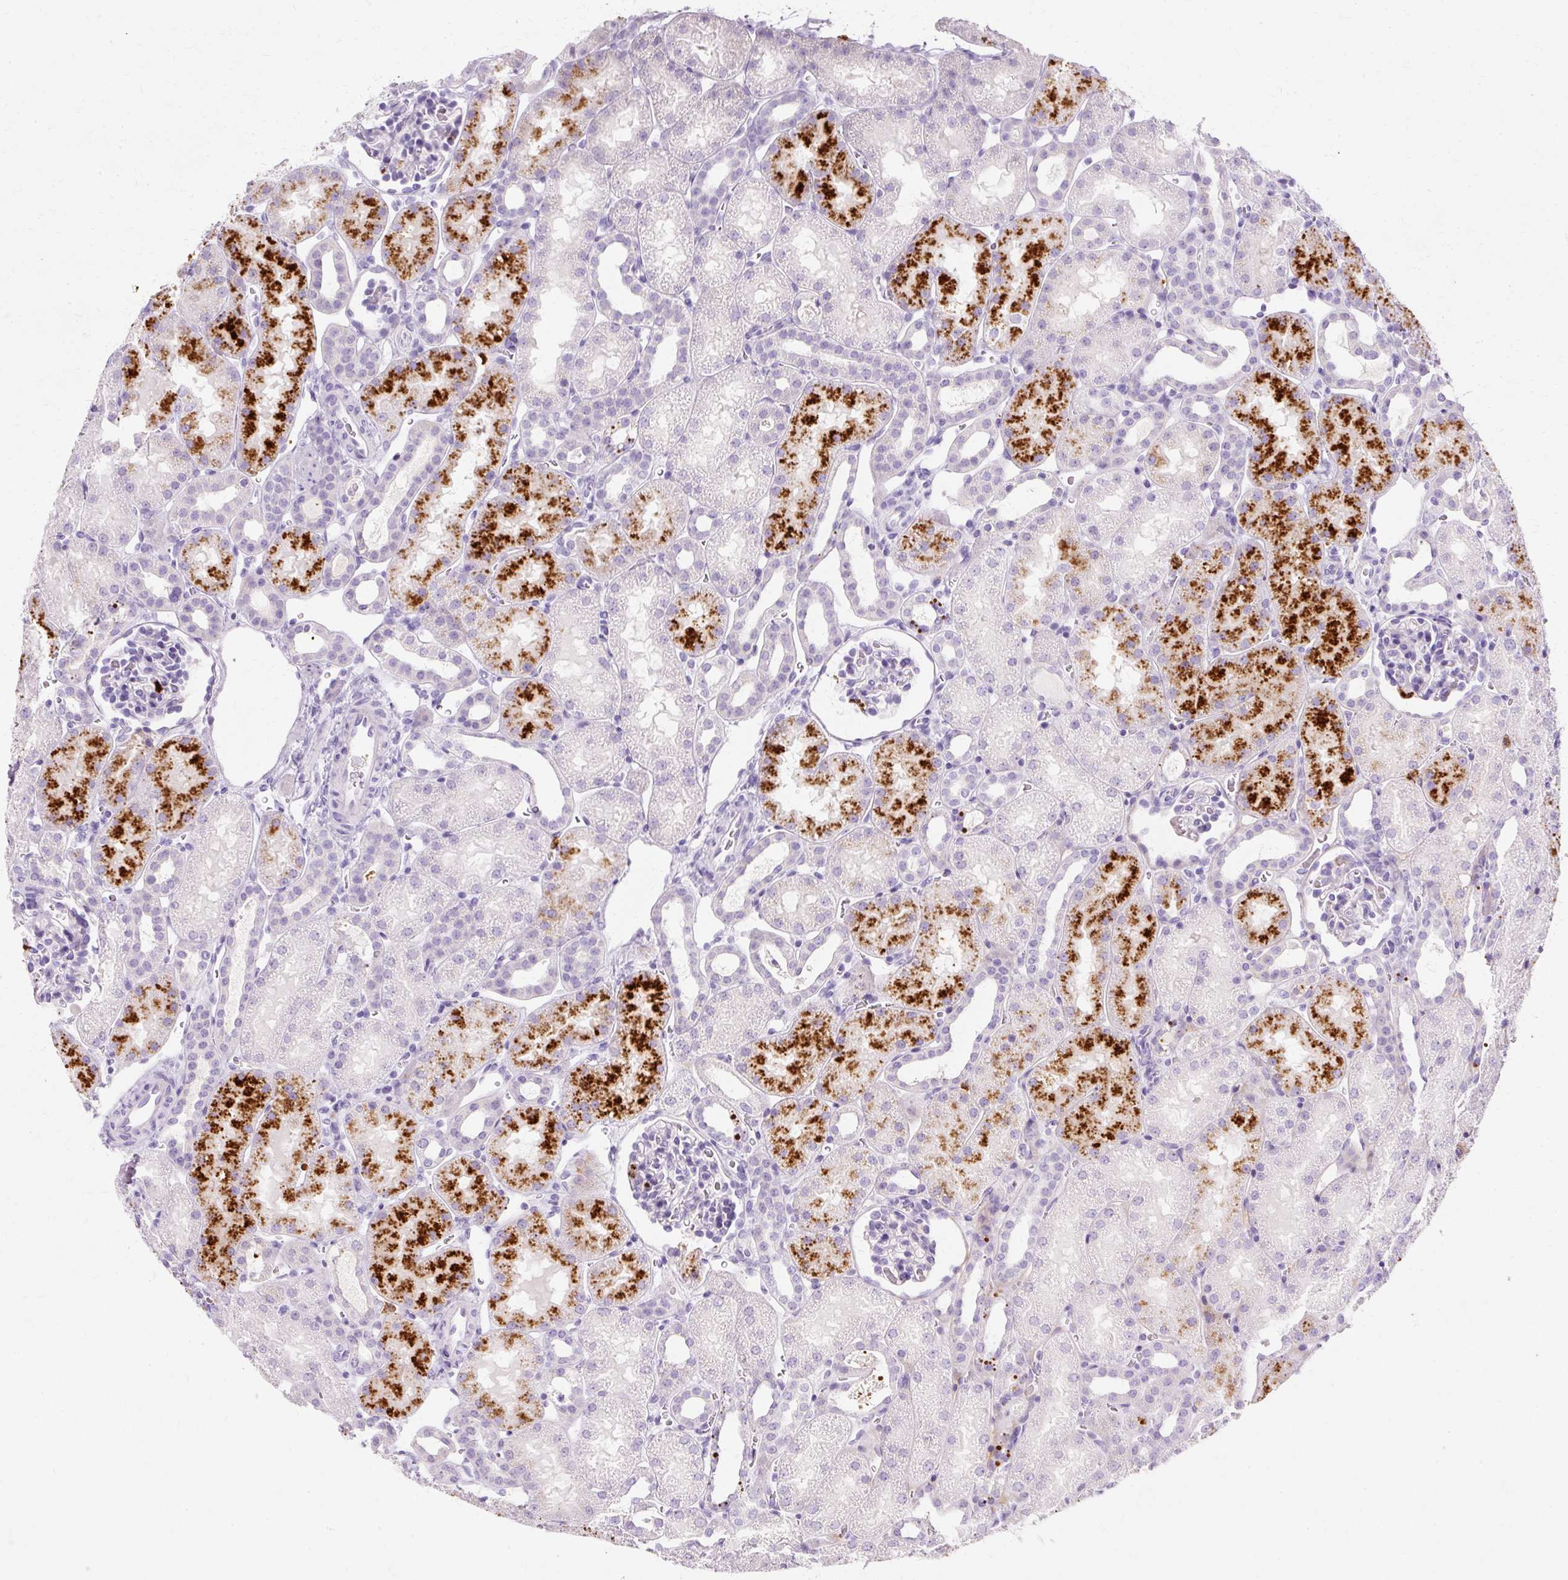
{"staining": {"intensity": "negative", "quantity": "none", "location": "none"}, "tissue": "kidney", "cell_type": "Cells in glomeruli", "image_type": "normal", "snomed": [{"axis": "morphology", "description": "Normal tissue, NOS"}, {"axis": "topography", "description": "Kidney"}], "caption": "This photomicrograph is of normal kidney stained with IHC to label a protein in brown with the nuclei are counter-stained blue. There is no staining in cells in glomeruli. (Stains: DAB IHC with hematoxylin counter stain, Microscopy: brightfield microscopy at high magnification).", "gene": "DEFA1B", "patient": {"sex": "male", "age": 2}}